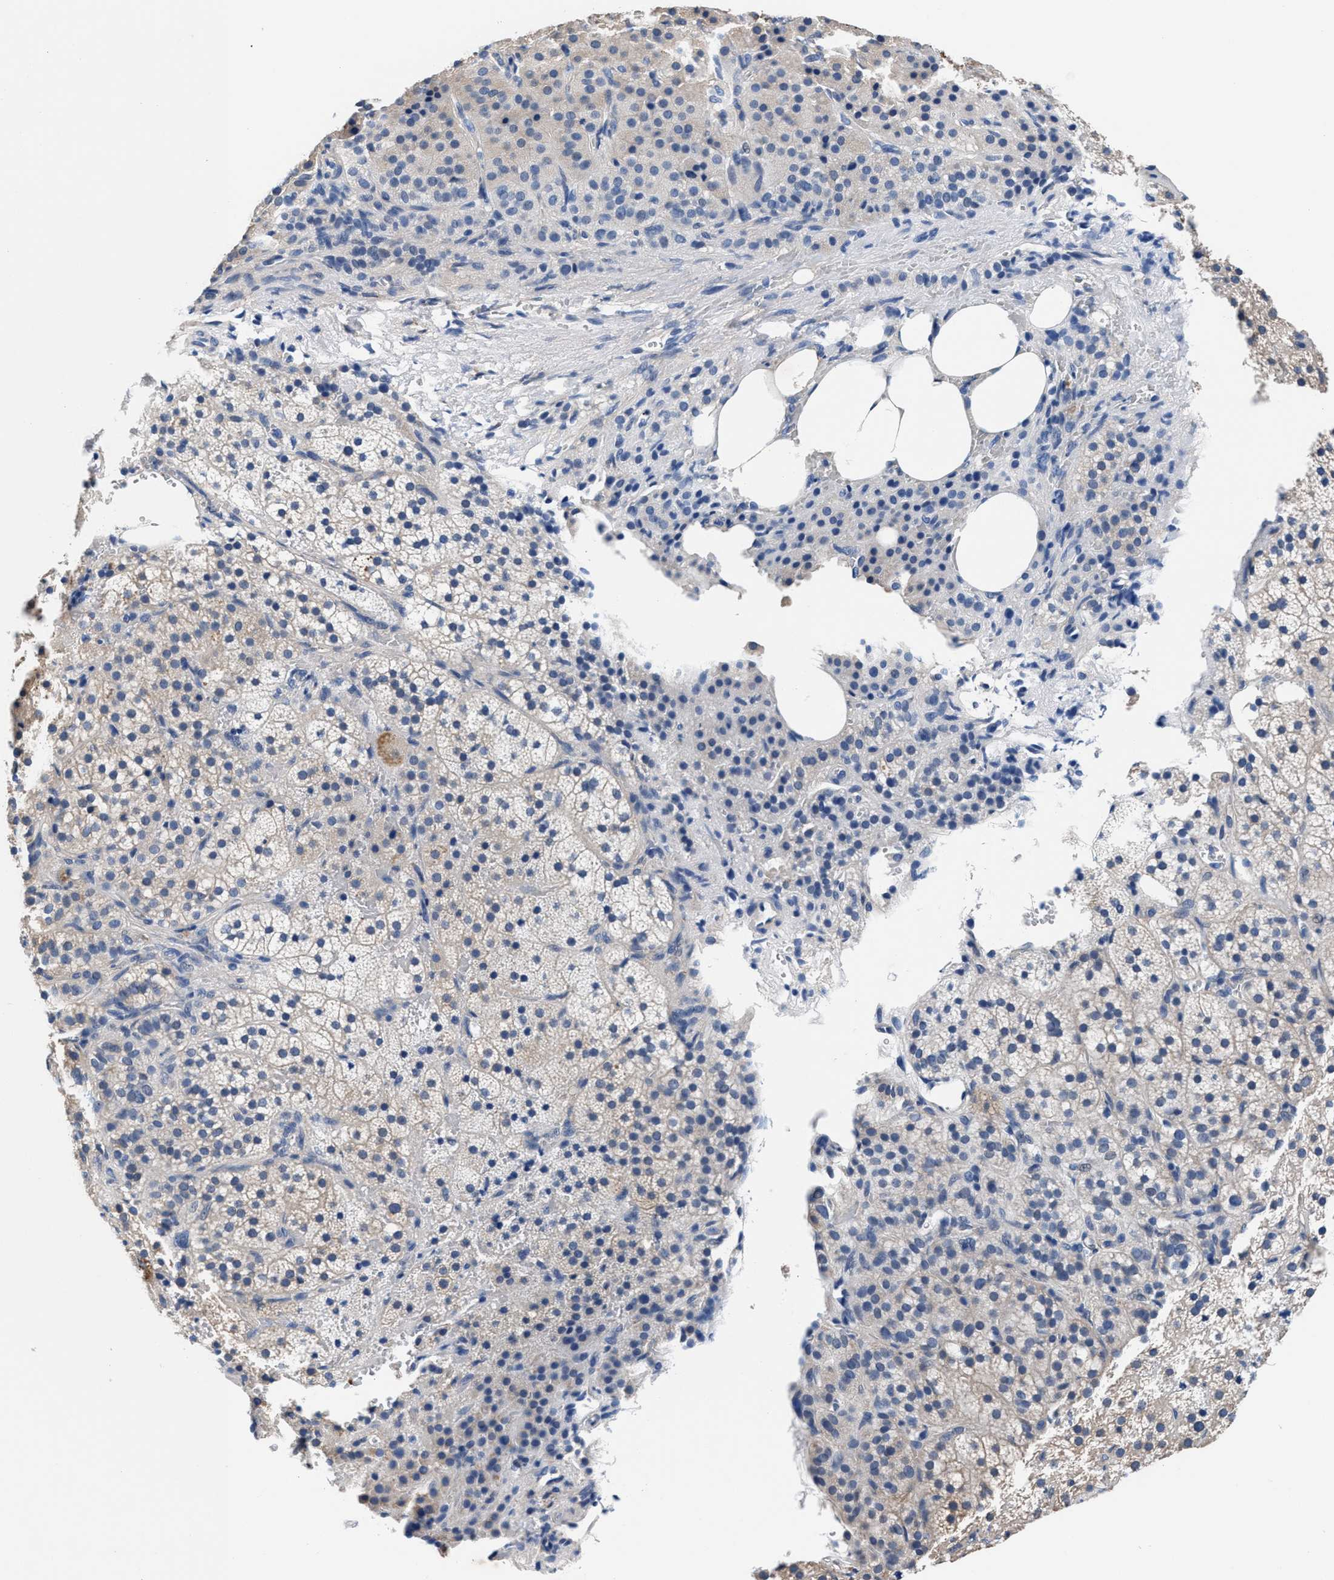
{"staining": {"intensity": "weak", "quantity": "<25%", "location": "cytoplasmic/membranous"}, "tissue": "adrenal gland", "cell_type": "Glandular cells", "image_type": "normal", "snomed": [{"axis": "morphology", "description": "Normal tissue, NOS"}, {"axis": "topography", "description": "Adrenal gland"}], "caption": "This is an immunohistochemistry photomicrograph of benign adrenal gland. There is no staining in glandular cells.", "gene": "GSTM1", "patient": {"sex": "female", "age": 59}}